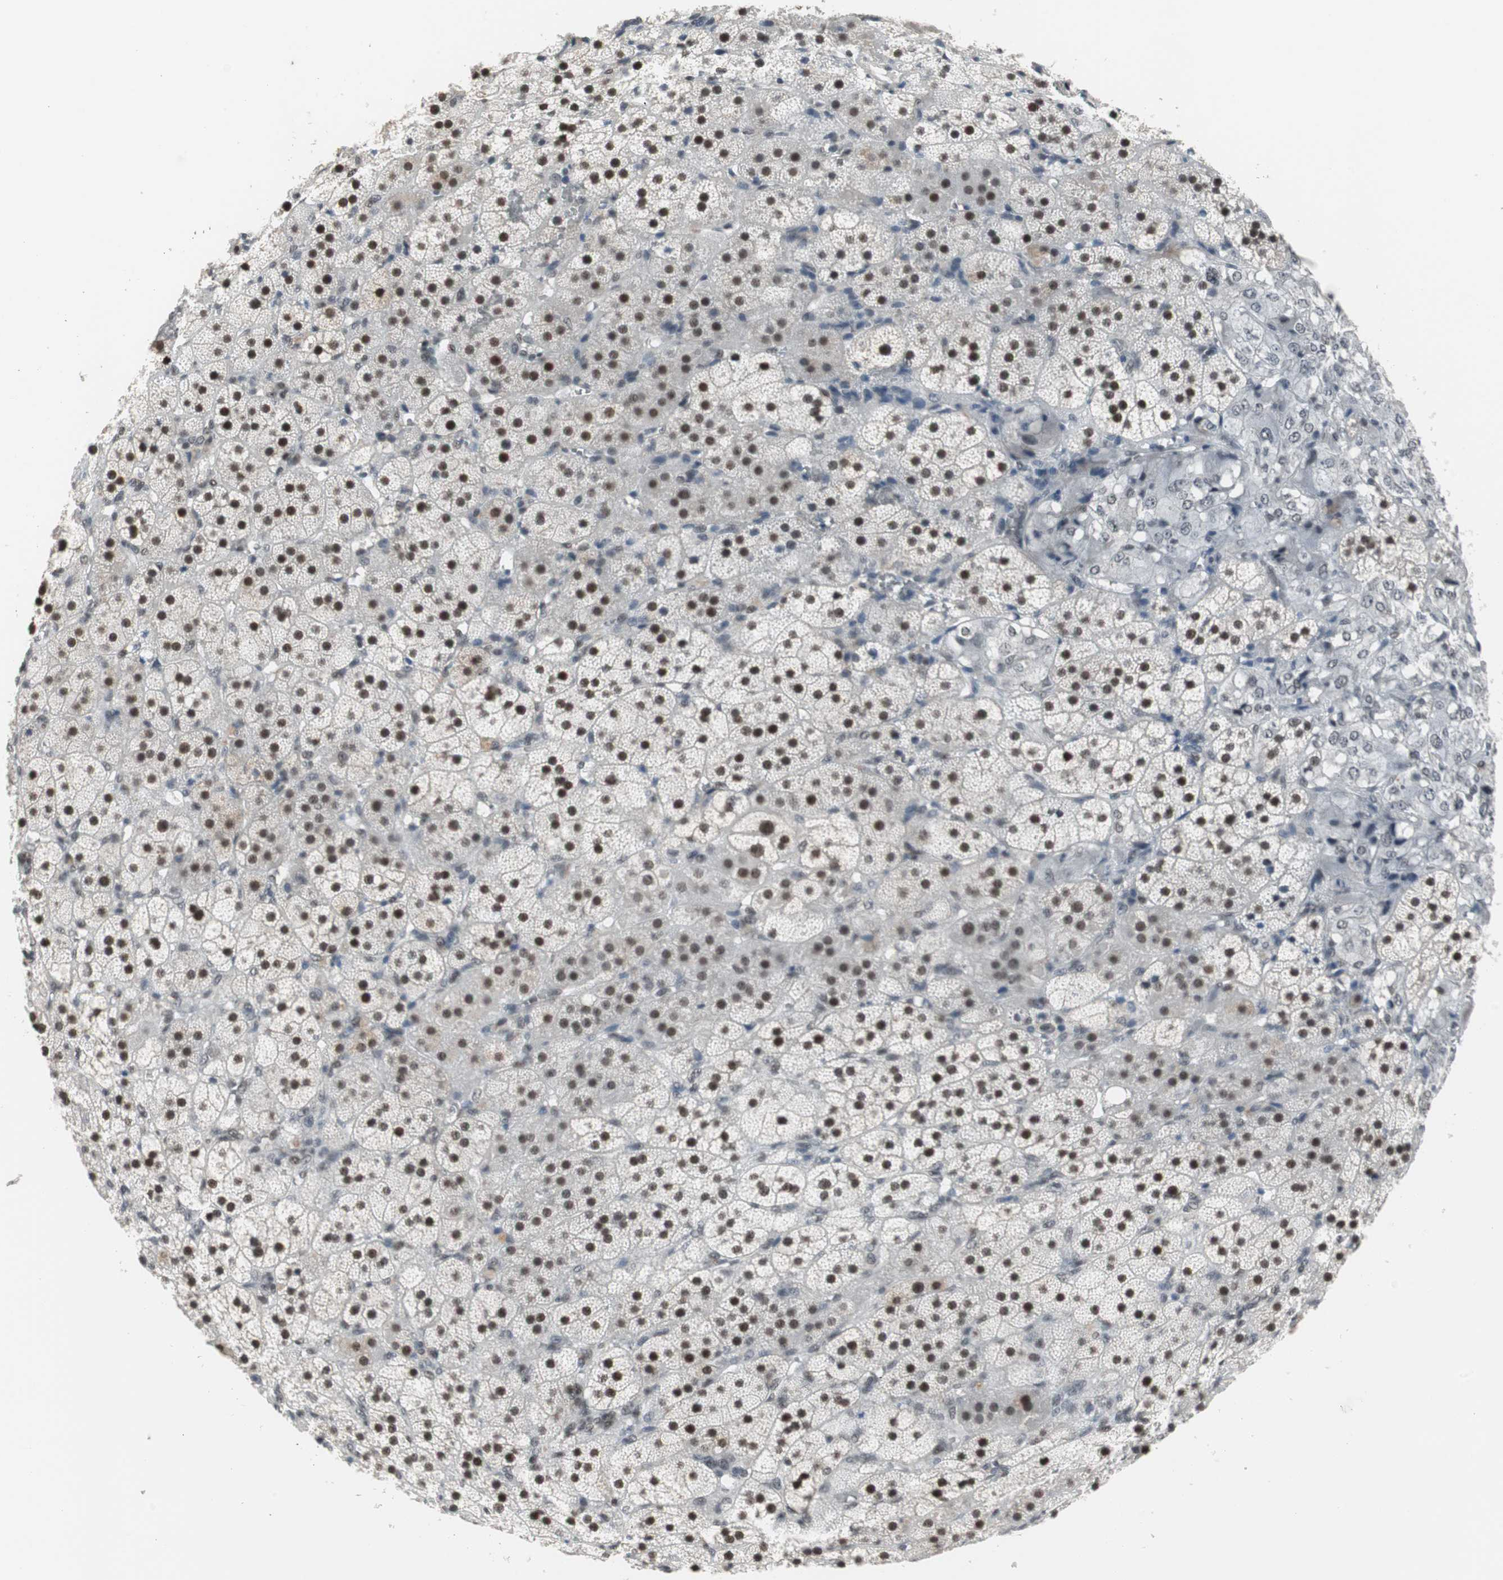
{"staining": {"intensity": "strong", "quantity": ">75%", "location": "nuclear"}, "tissue": "adrenal gland", "cell_type": "Glandular cells", "image_type": "normal", "snomed": [{"axis": "morphology", "description": "Normal tissue, NOS"}, {"axis": "topography", "description": "Adrenal gland"}], "caption": "Immunohistochemical staining of normal adrenal gland reveals strong nuclear protein positivity in about >75% of glandular cells.", "gene": "RTF1", "patient": {"sex": "female", "age": 44}}